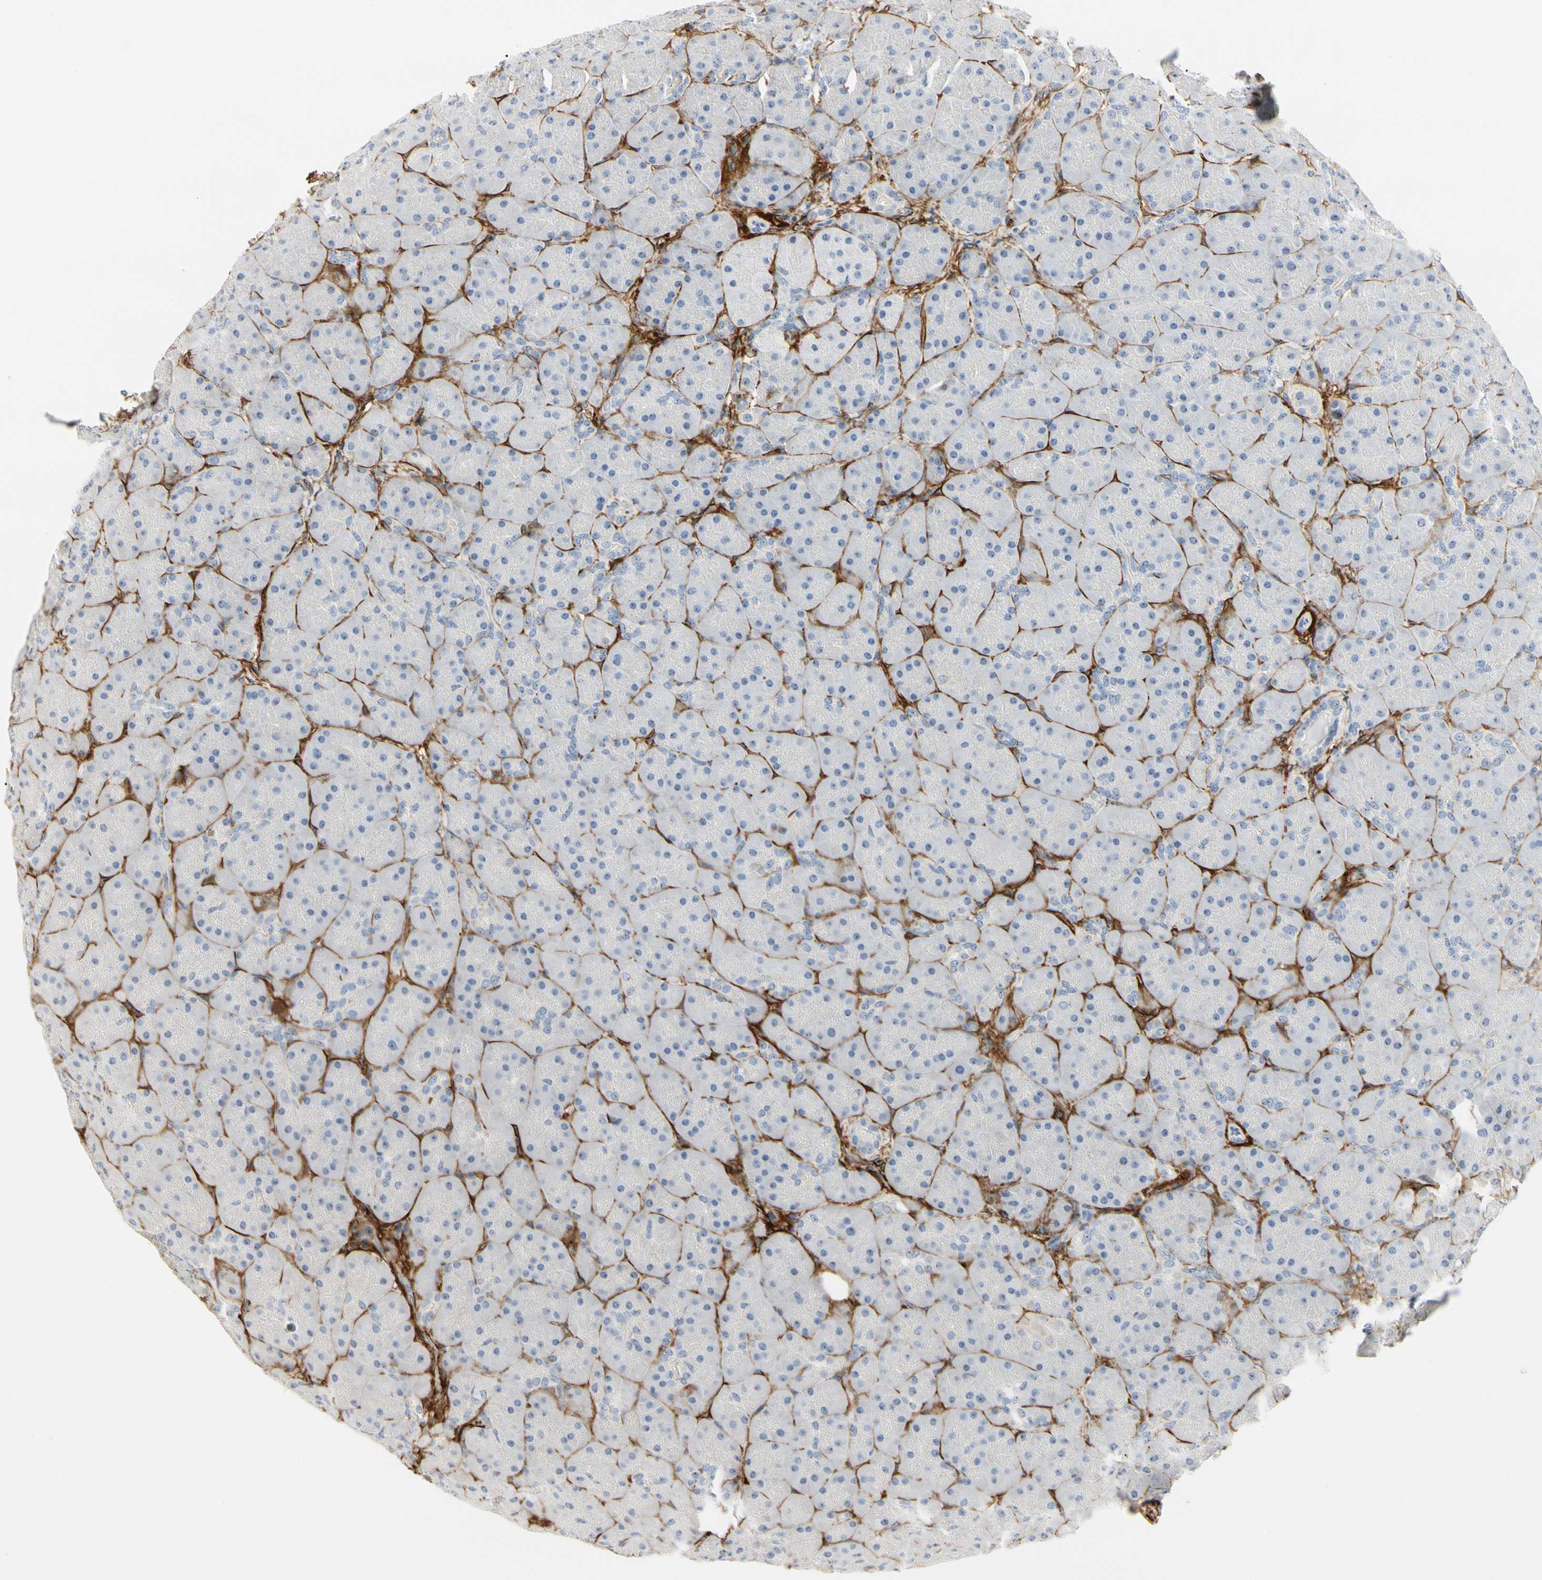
{"staining": {"intensity": "negative", "quantity": "none", "location": "none"}, "tissue": "pancreas", "cell_type": "Exocrine glandular cells", "image_type": "normal", "snomed": [{"axis": "morphology", "description": "Normal tissue, NOS"}, {"axis": "topography", "description": "Pancreas"}], "caption": "Immunohistochemistry (IHC) of unremarkable pancreas shows no staining in exocrine glandular cells.", "gene": "GGT5", "patient": {"sex": "male", "age": 66}}